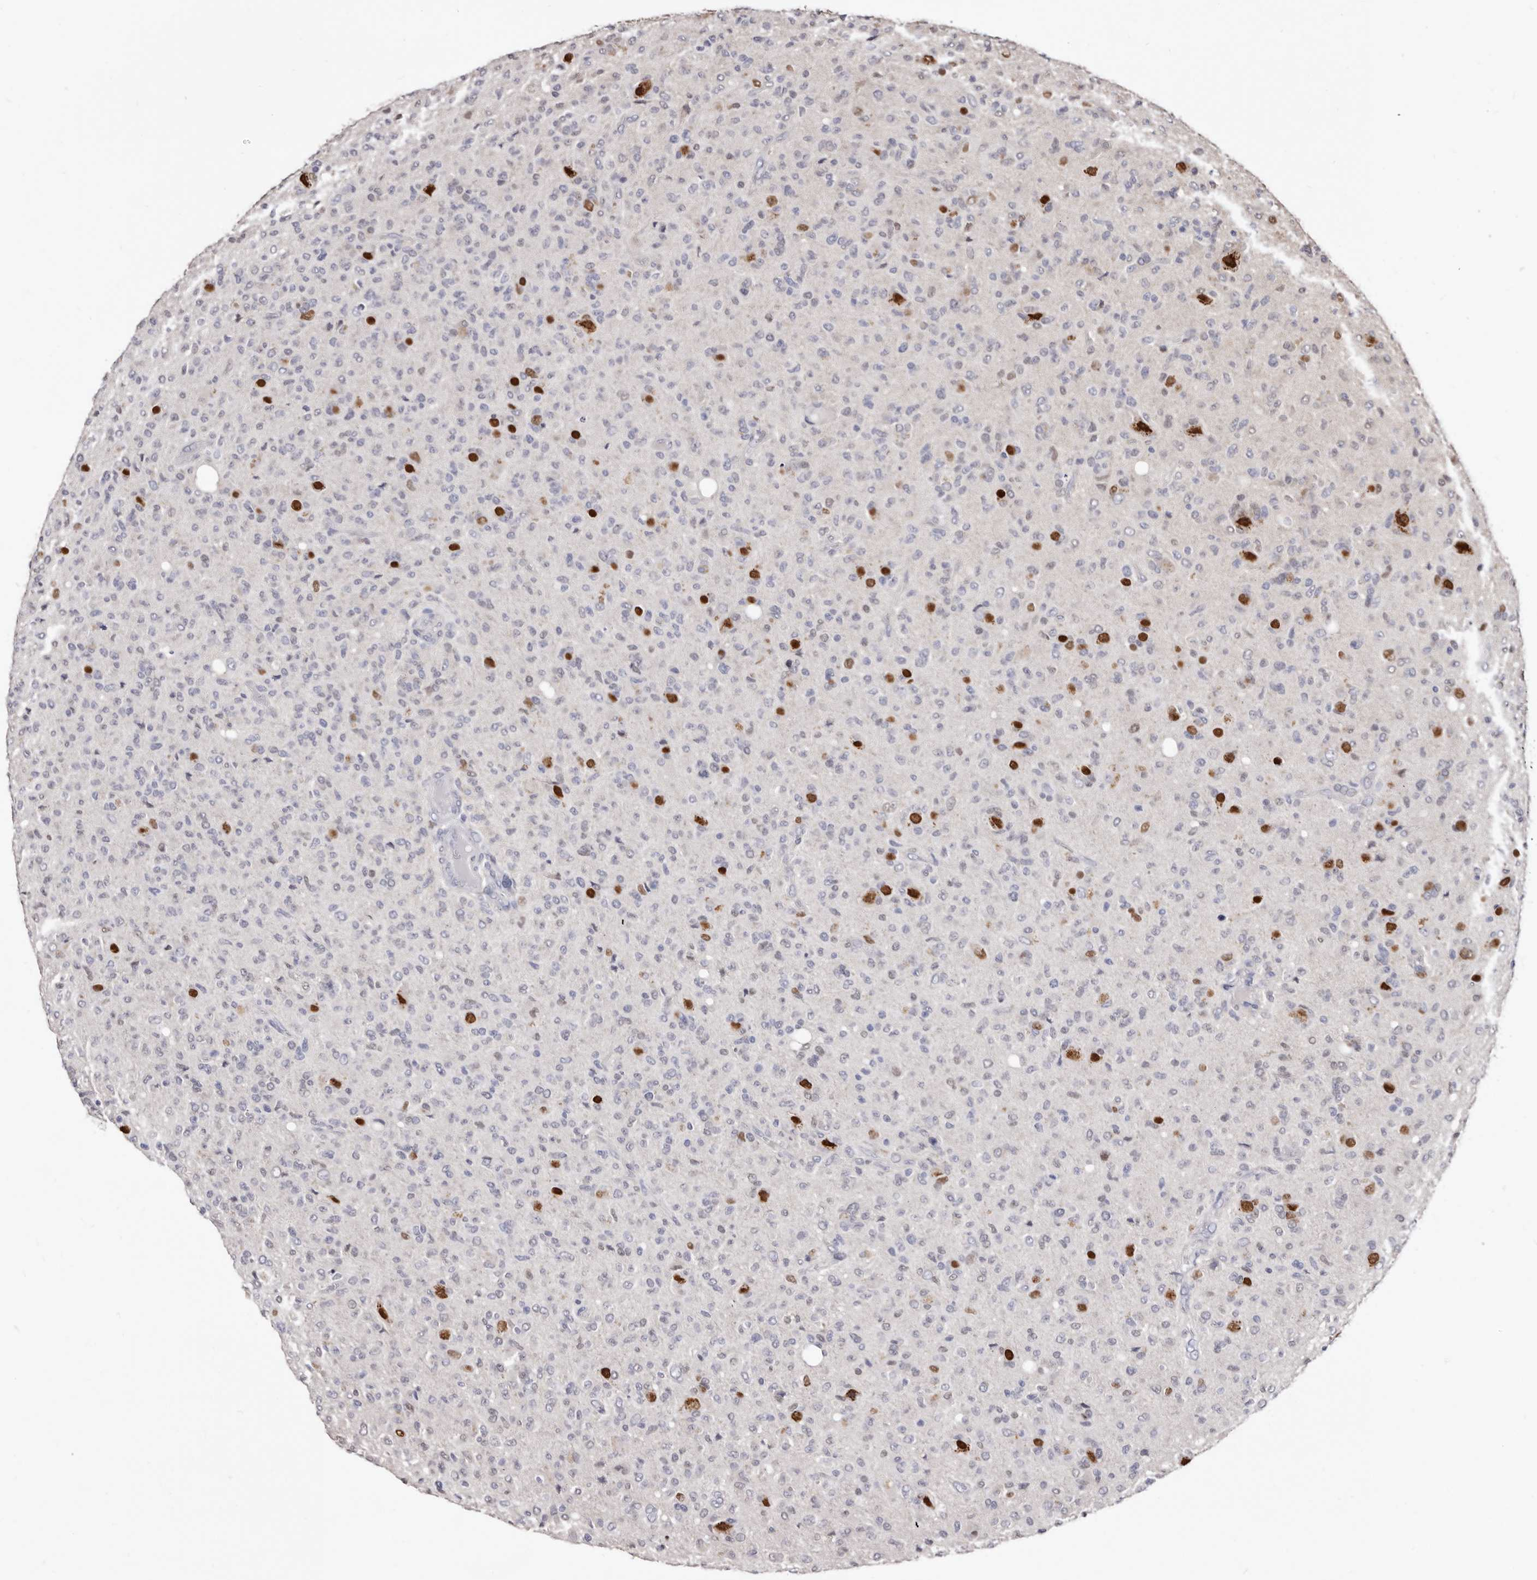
{"staining": {"intensity": "negative", "quantity": "none", "location": "none"}, "tissue": "glioma", "cell_type": "Tumor cells", "image_type": "cancer", "snomed": [{"axis": "morphology", "description": "Glioma, malignant, High grade"}, {"axis": "topography", "description": "Brain"}], "caption": "Photomicrograph shows no significant protein staining in tumor cells of glioma.", "gene": "KHDRBS2", "patient": {"sex": "female", "age": 57}}